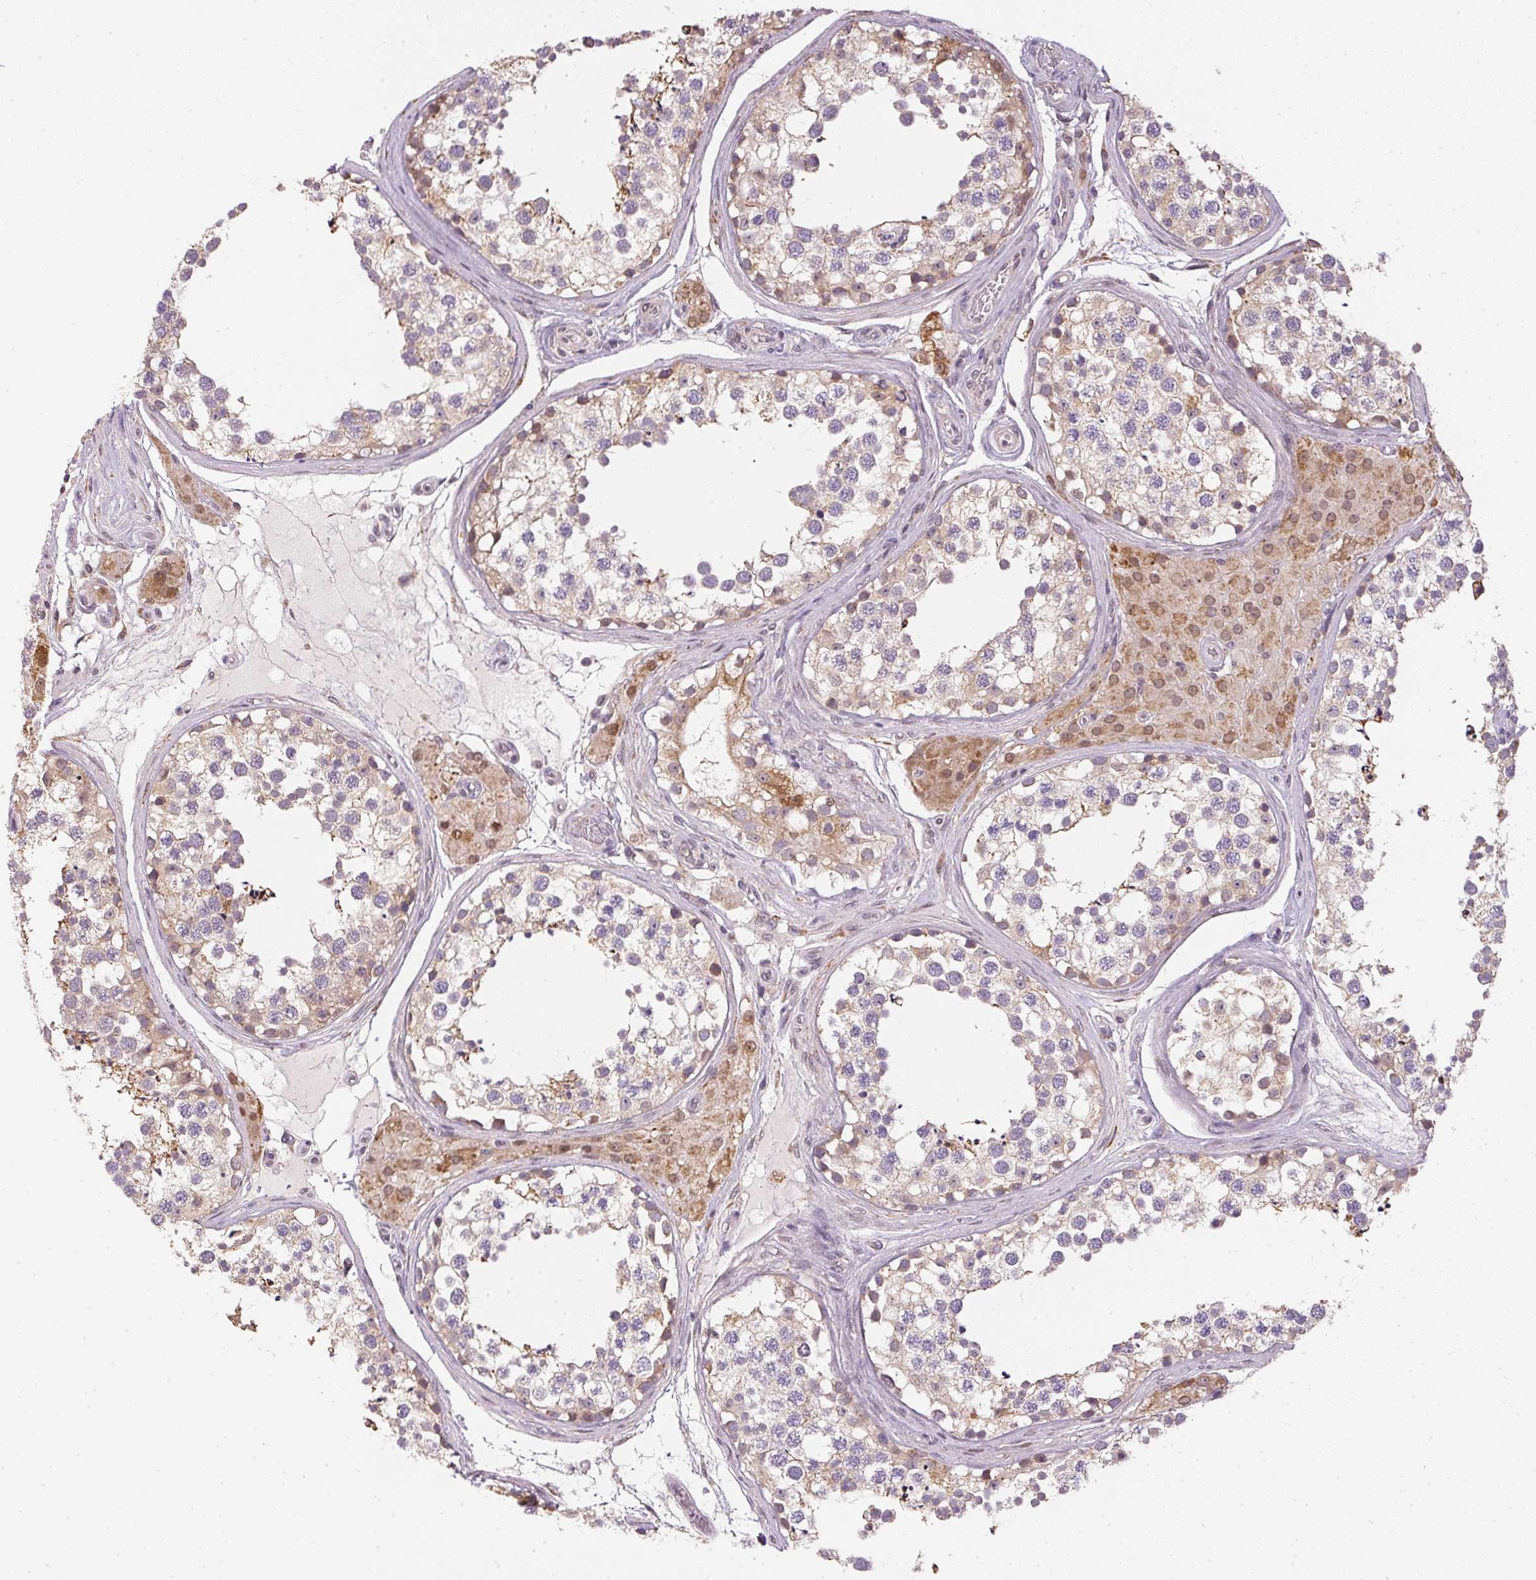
{"staining": {"intensity": "weak", "quantity": "<25%", "location": "cytoplasmic/membranous"}, "tissue": "testis", "cell_type": "Cells in seminiferous ducts", "image_type": "normal", "snomed": [{"axis": "morphology", "description": "Normal tissue, NOS"}, {"axis": "morphology", "description": "Seminoma, NOS"}, {"axis": "topography", "description": "Testis"}], "caption": "This image is of normal testis stained with IHC to label a protein in brown with the nuclei are counter-stained blue. There is no staining in cells in seminiferous ducts. (Brightfield microscopy of DAB (3,3'-diaminobenzidine) immunohistochemistry at high magnification).", "gene": "SC5D", "patient": {"sex": "male", "age": 65}}